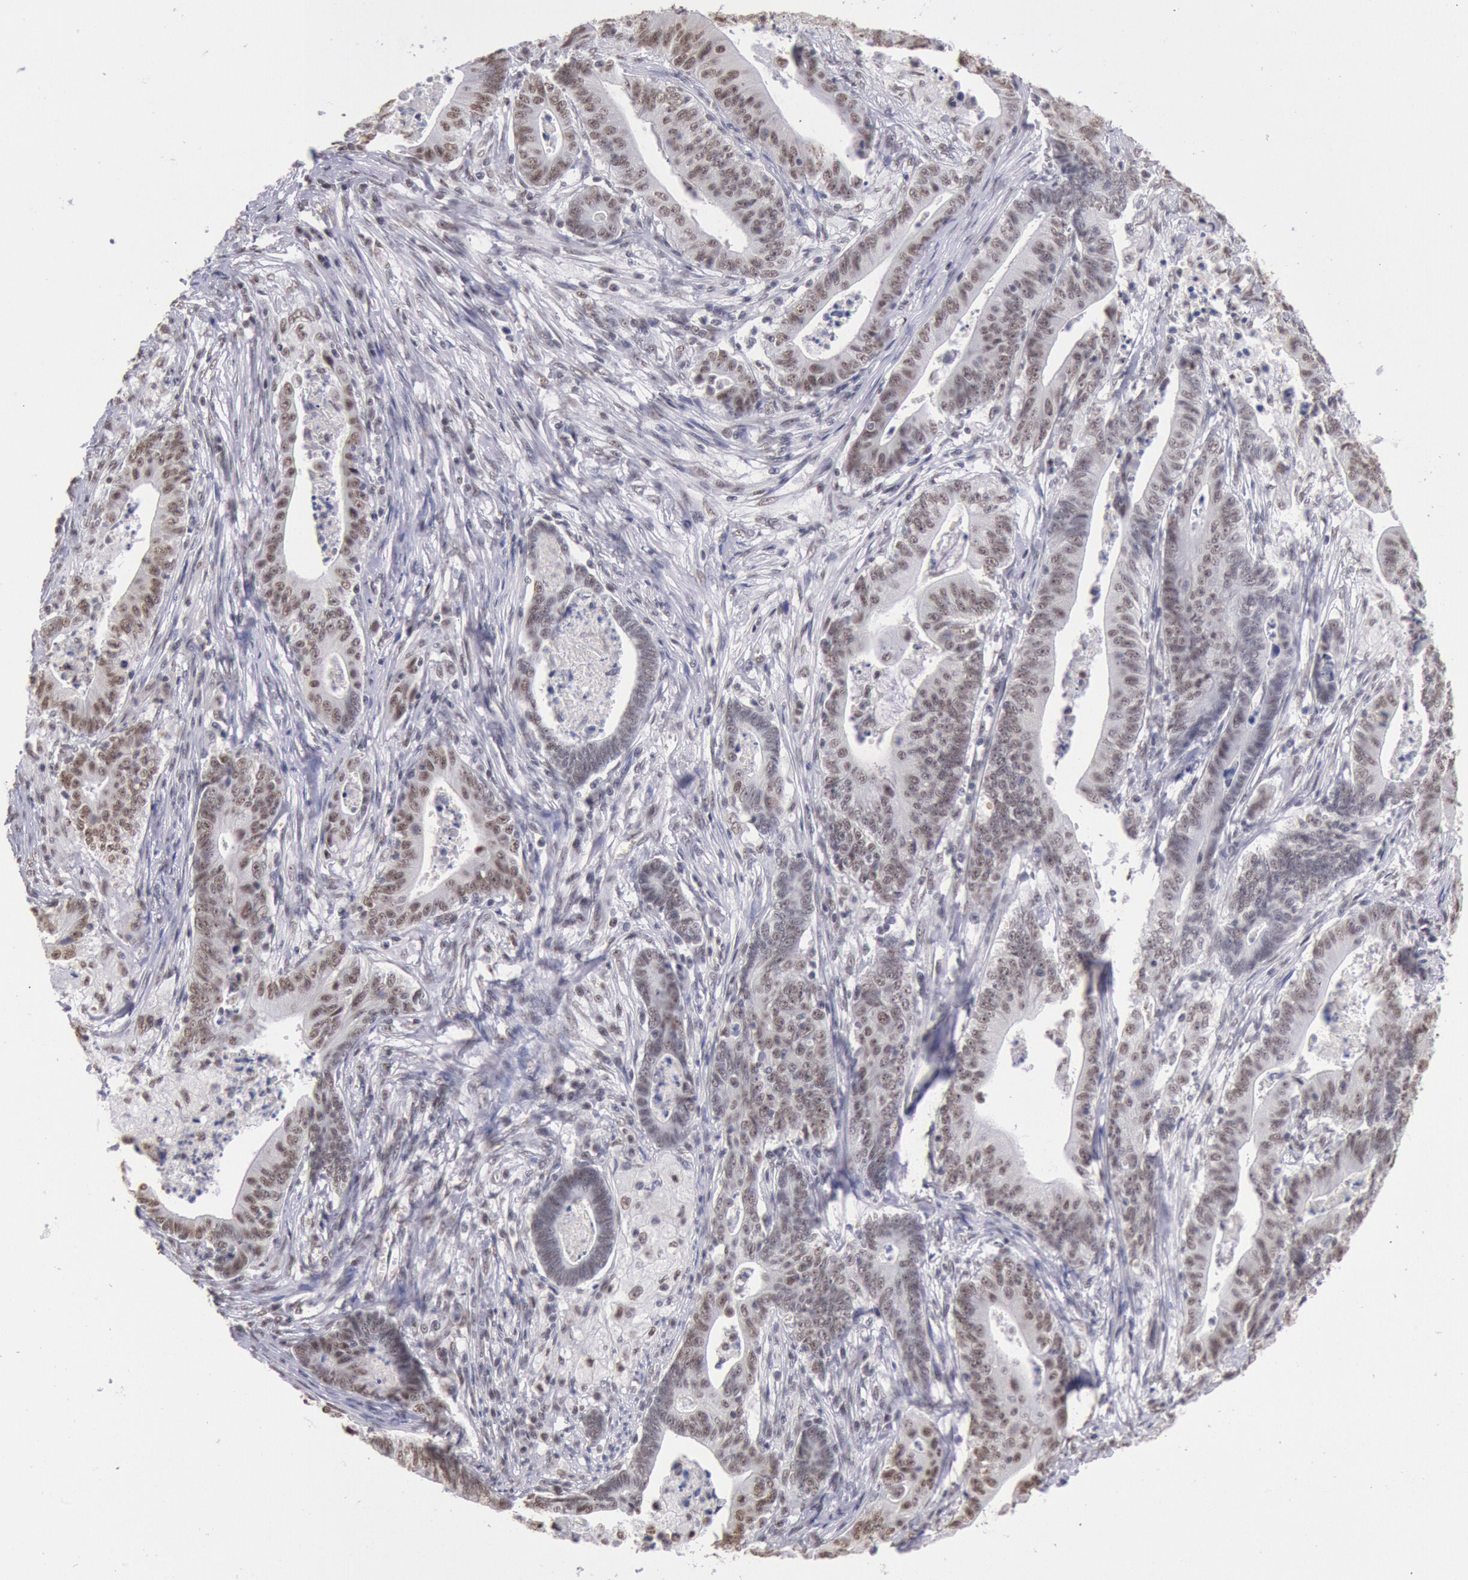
{"staining": {"intensity": "weak", "quantity": ">75%", "location": "nuclear"}, "tissue": "stomach cancer", "cell_type": "Tumor cells", "image_type": "cancer", "snomed": [{"axis": "morphology", "description": "Adenocarcinoma, NOS"}, {"axis": "topography", "description": "Stomach, lower"}], "caption": "A low amount of weak nuclear expression is appreciated in approximately >75% of tumor cells in stomach adenocarcinoma tissue. (DAB (3,3'-diaminobenzidine) IHC with brightfield microscopy, high magnification).", "gene": "SNRPD3", "patient": {"sex": "female", "age": 86}}